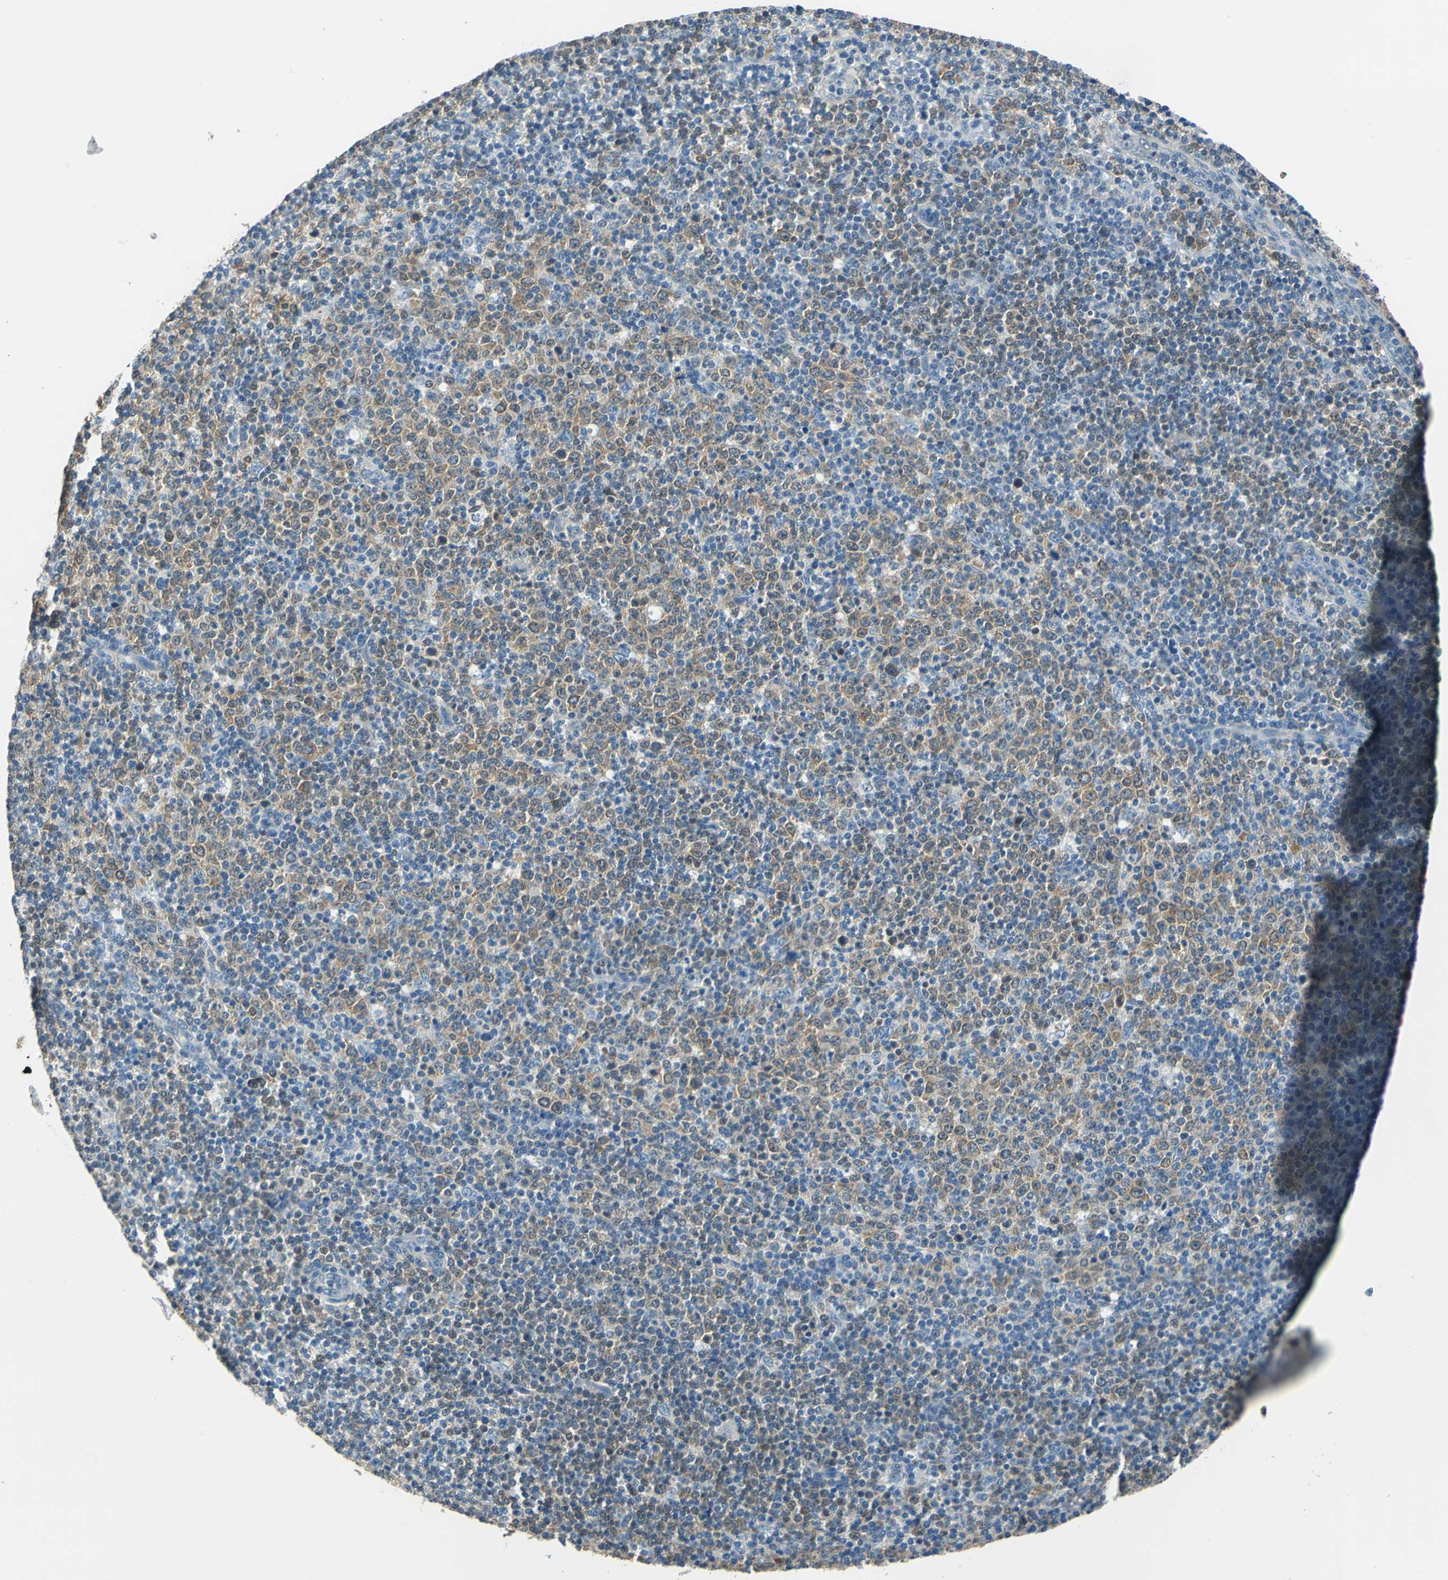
{"staining": {"intensity": "moderate", "quantity": "25%-75%", "location": "cytoplasmic/membranous"}, "tissue": "lymphoma", "cell_type": "Tumor cells", "image_type": "cancer", "snomed": [{"axis": "morphology", "description": "Malignant lymphoma, non-Hodgkin's type, Low grade"}, {"axis": "topography", "description": "Lymph node"}], "caption": "Low-grade malignant lymphoma, non-Hodgkin's type tissue displays moderate cytoplasmic/membranous expression in about 25%-75% of tumor cells (DAB = brown stain, brightfield microscopy at high magnification).", "gene": "FKBP4", "patient": {"sex": "male", "age": 70}}